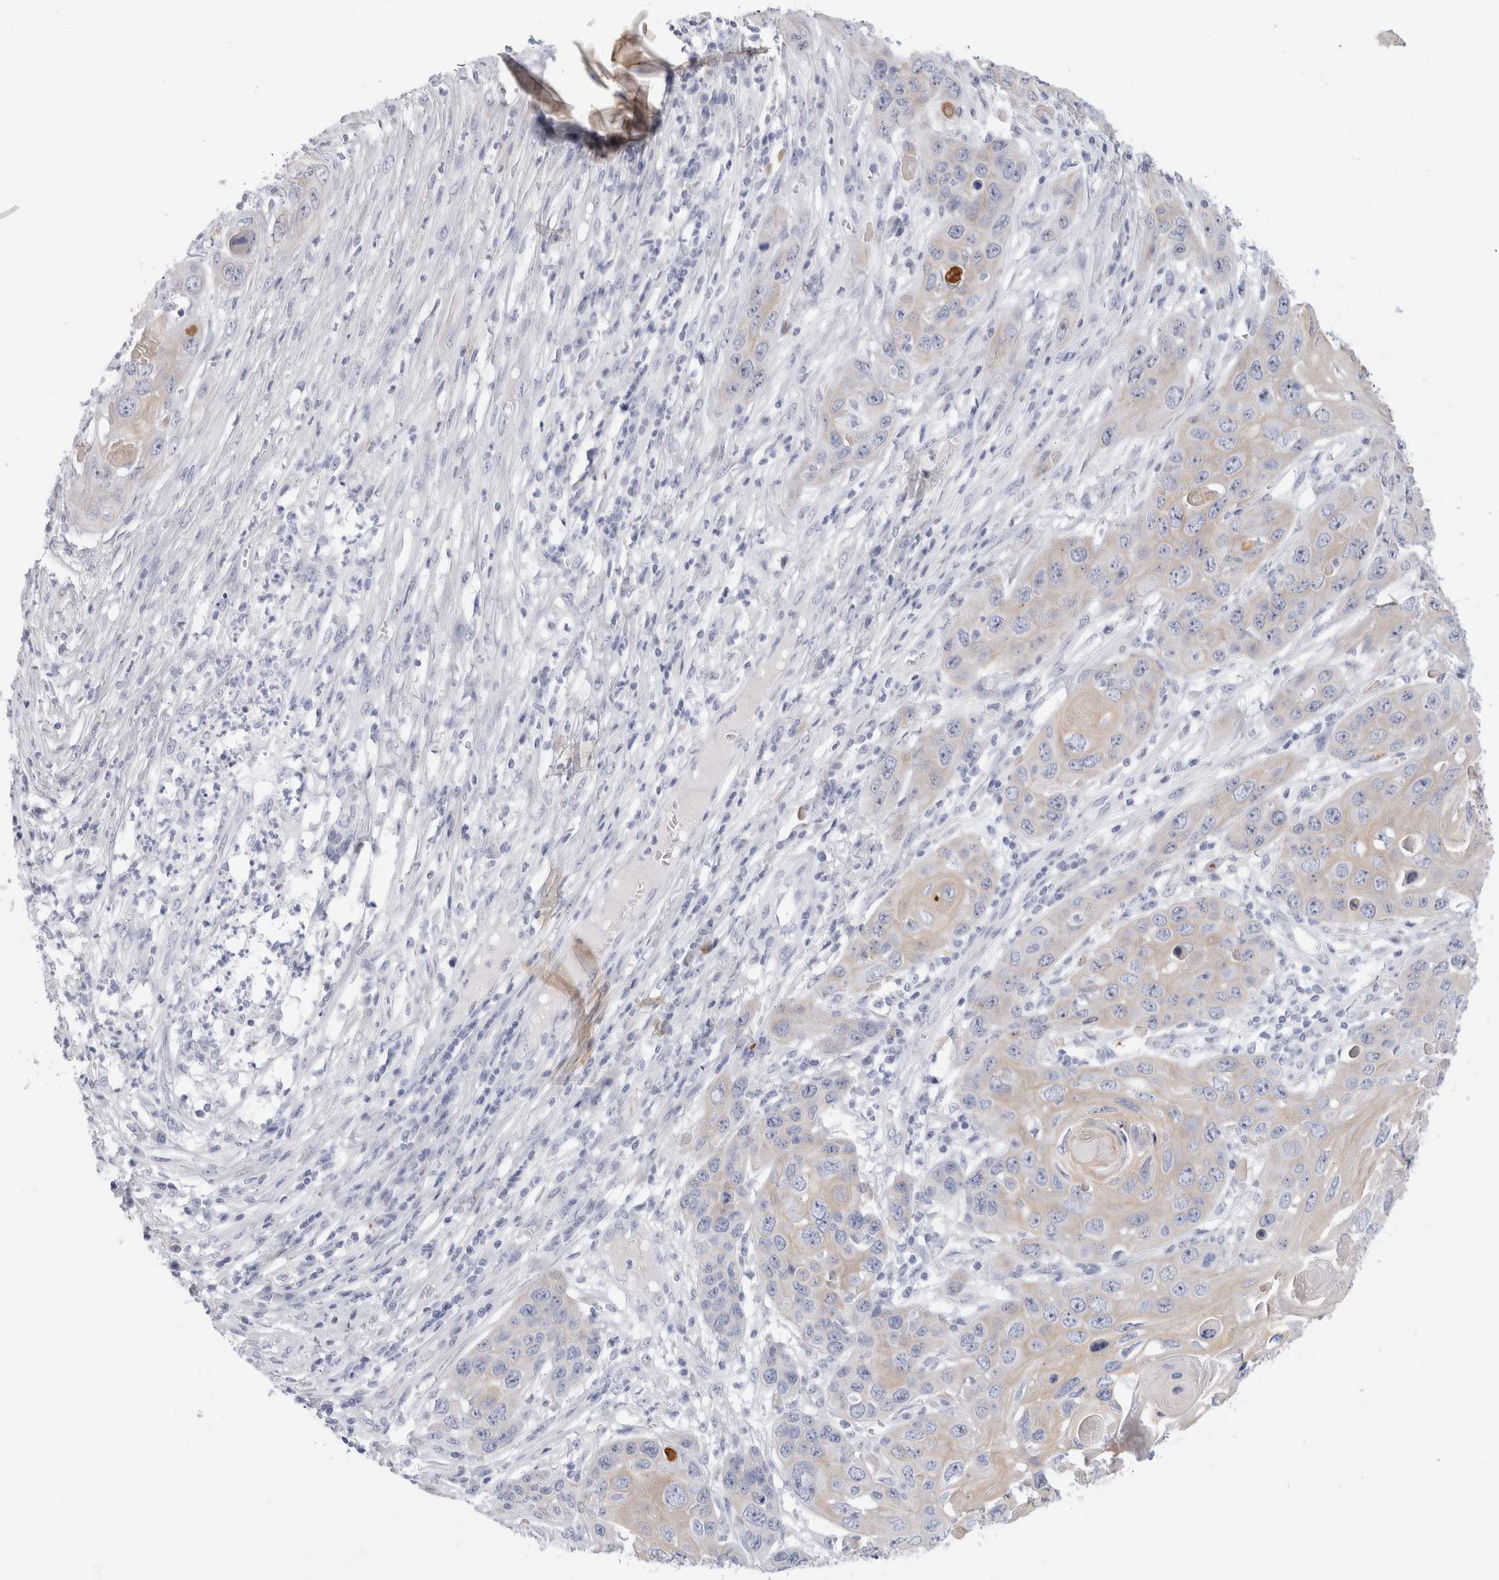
{"staining": {"intensity": "weak", "quantity": ">75%", "location": "cytoplasmic/membranous"}, "tissue": "skin cancer", "cell_type": "Tumor cells", "image_type": "cancer", "snomed": [{"axis": "morphology", "description": "Squamous cell carcinoma, NOS"}, {"axis": "topography", "description": "Skin"}], "caption": "IHC (DAB (3,3'-diaminobenzidine)) staining of human skin cancer (squamous cell carcinoma) reveals weak cytoplasmic/membranous protein expression in about >75% of tumor cells. (DAB IHC, brown staining for protein, blue staining for nuclei).", "gene": "MUC15", "patient": {"sex": "male", "age": 55}}